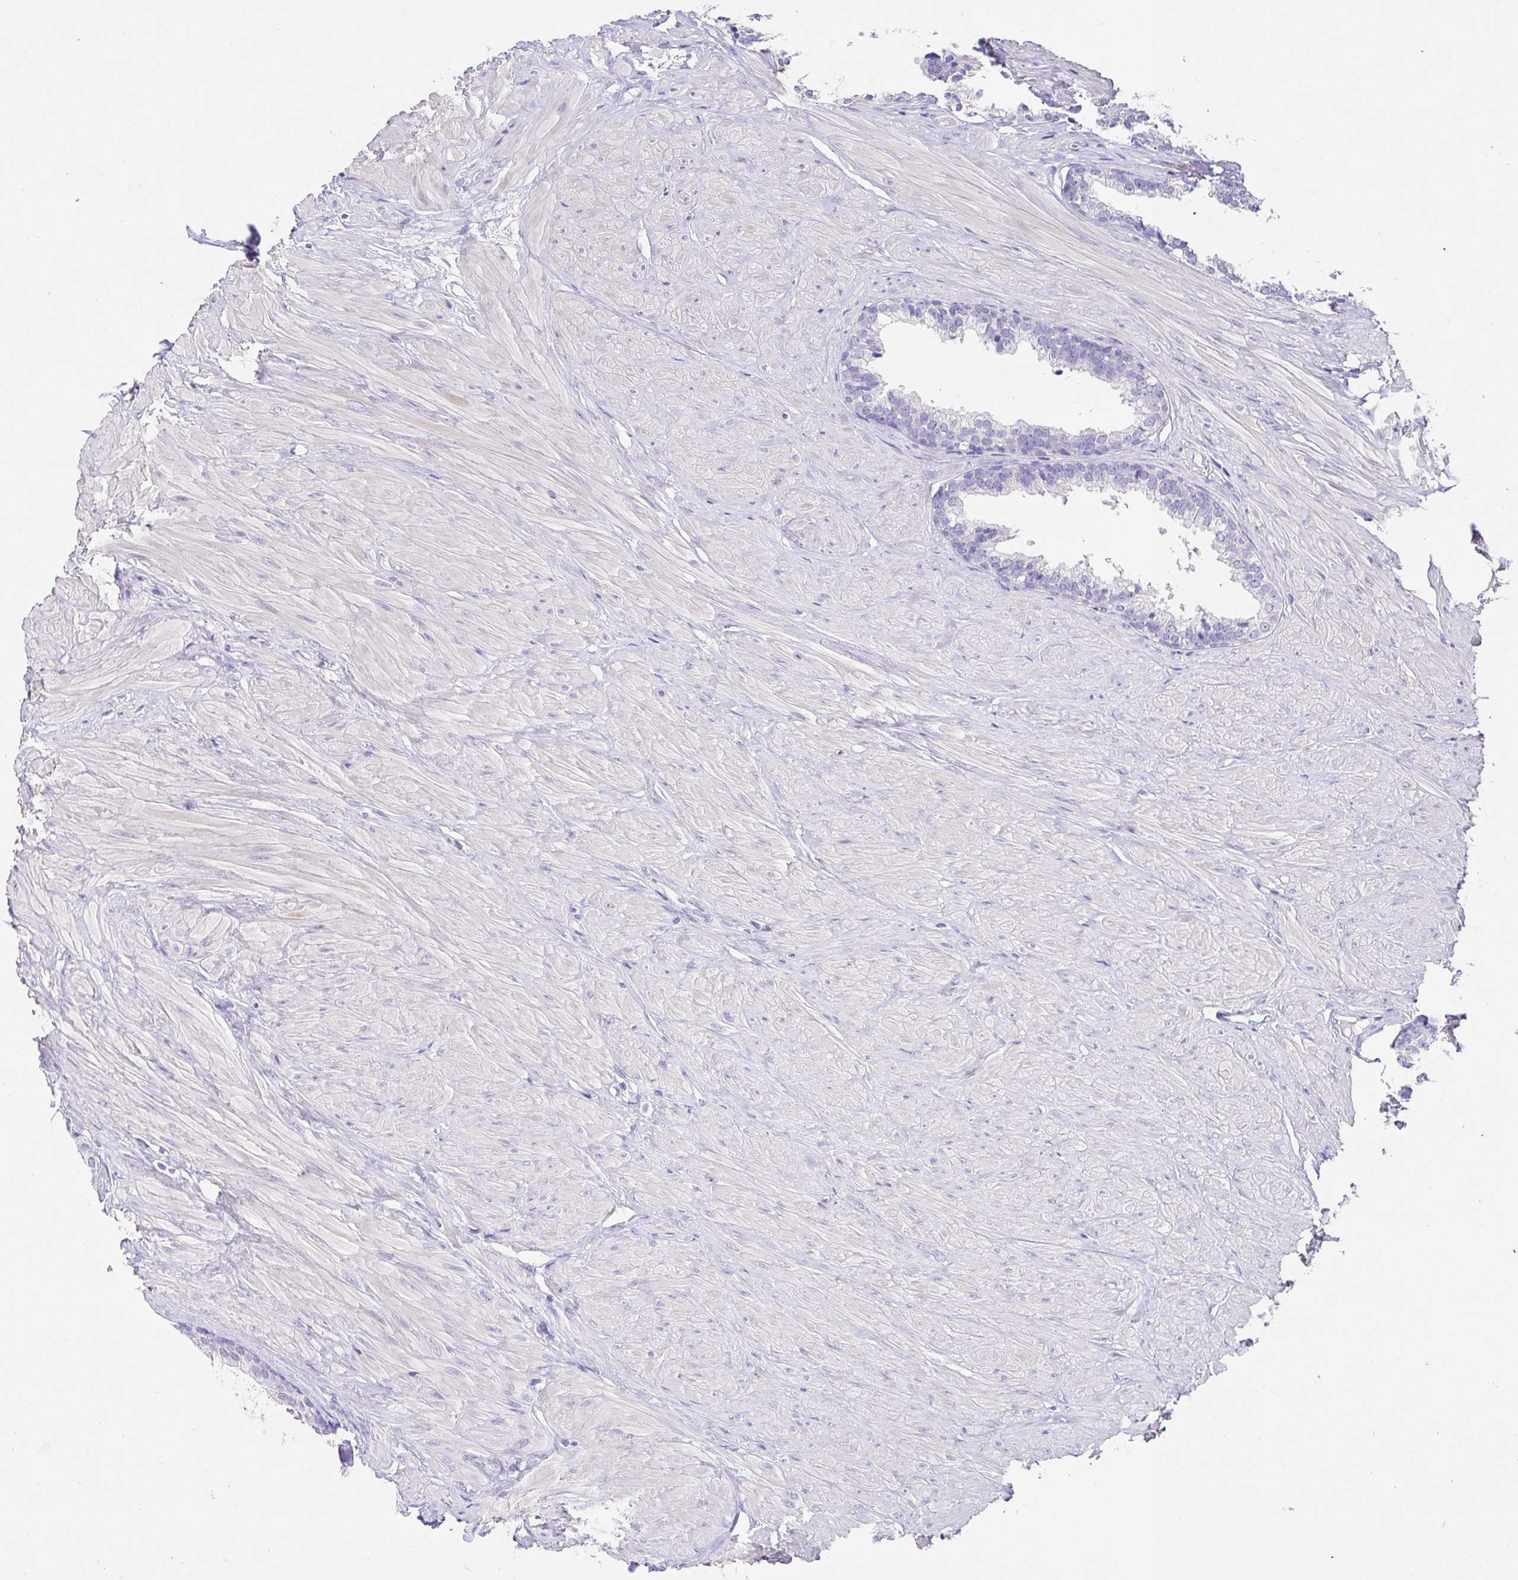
{"staining": {"intensity": "negative", "quantity": "none", "location": "none"}, "tissue": "prostate", "cell_type": "Glandular cells", "image_type": "normal", "snomed": [{"axis": "morphology", "description": "Normal tissue, NOS"}, {"axis": "topography", "description": "Prostate"}, {"axis": "topography", "description": "Peripheral nerve tissue"}], "caption": "This is a photomicrograph of immunohistochemistry (IHC) staining of unremarkable prostate, which shows no expression in glandular cells. (DAB IHC, high magnification).", "gene": "CDO1", "patient": {"sex": "male", "age": 55}}